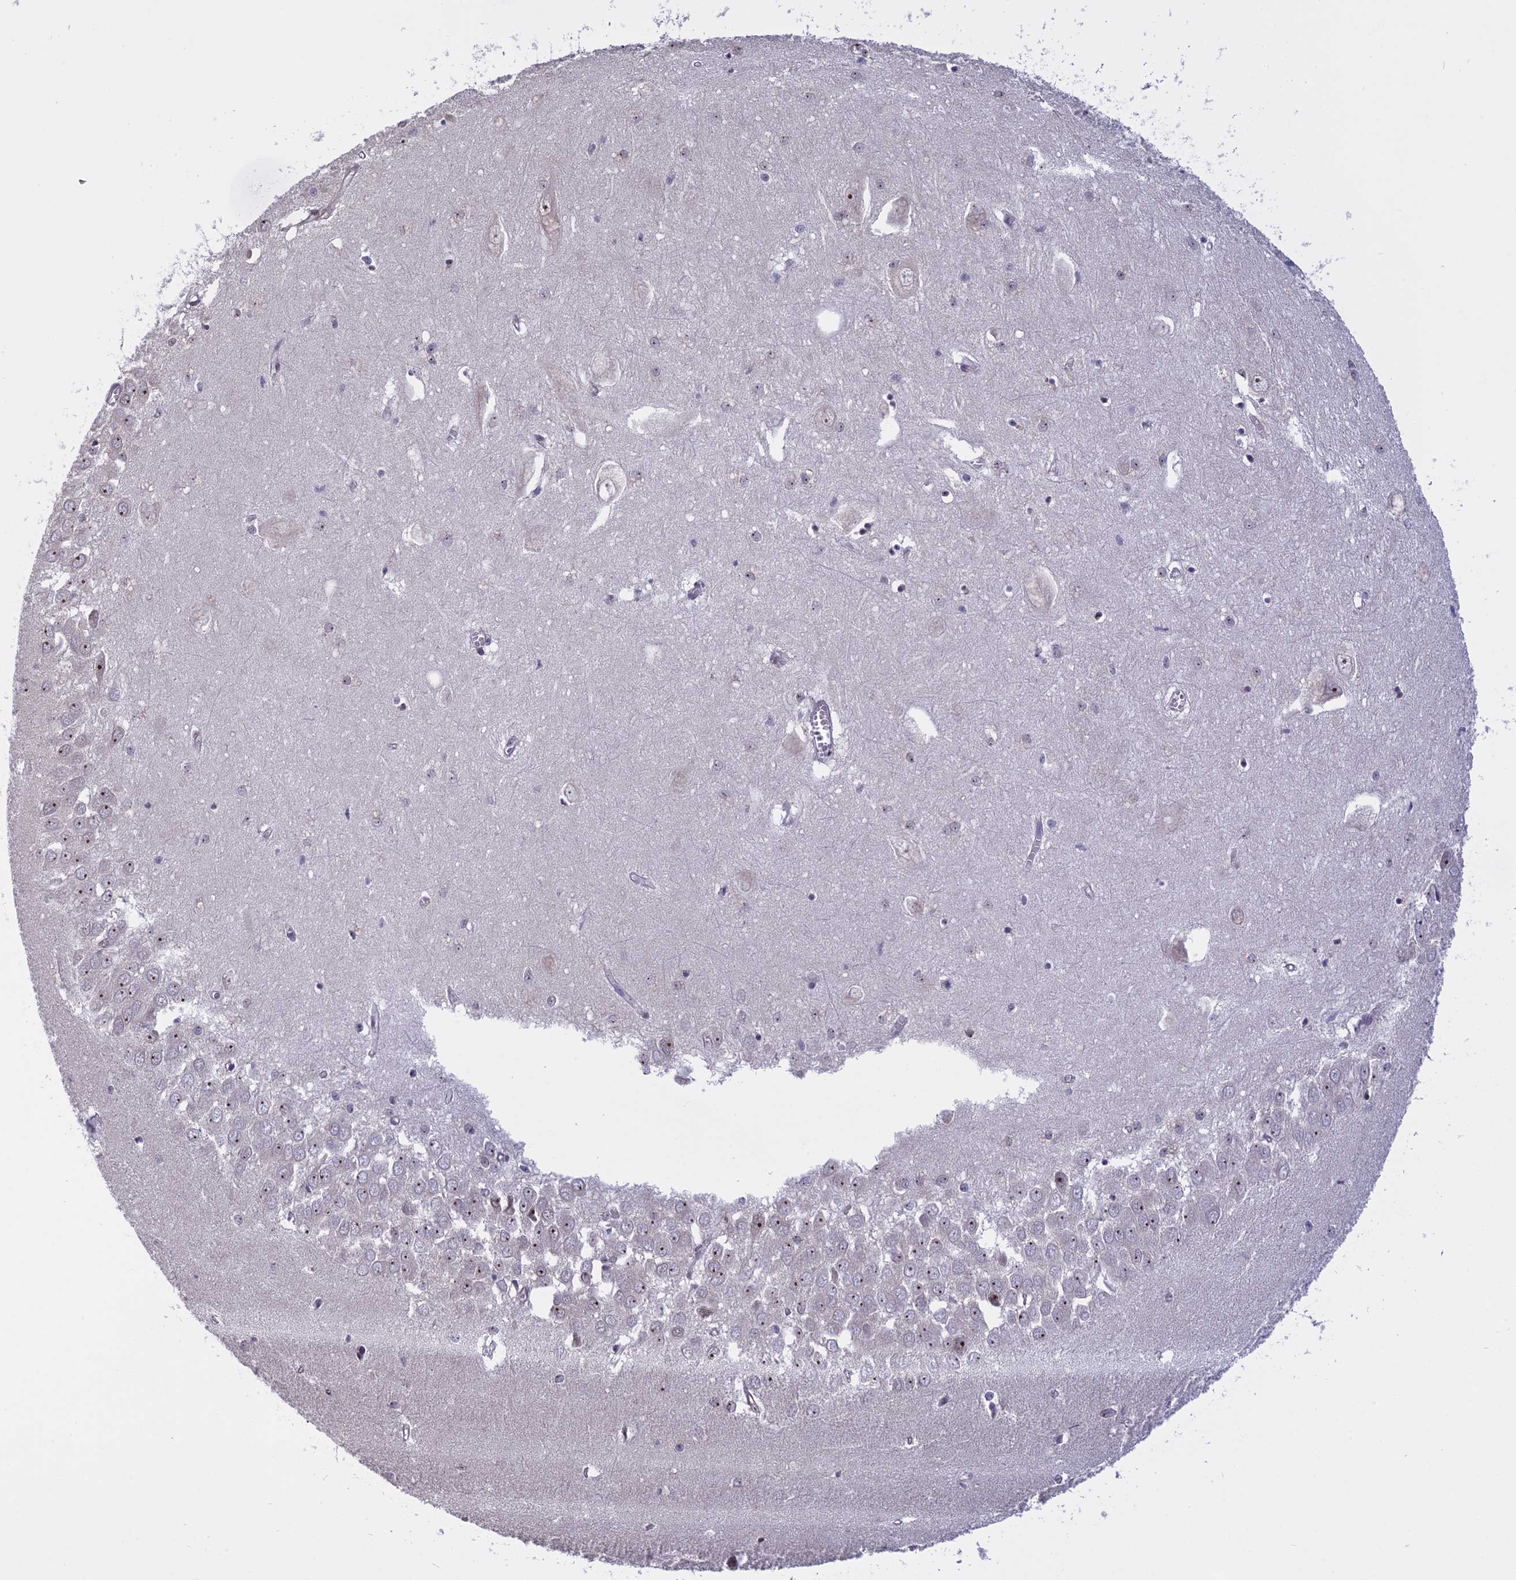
{"staining": {"intensity": "negative", "quantity": "none", "location": "none"}, "tissue": "hippocampus", "cell_type": "Glial cells", "image_type": "normal", "snomed": [{"axis": "morphology", "description": "Normal tissue, NOS"}, {"axis": "topography", "description": "Hippocampus"}], "caption": "An IHC image of unremarkable hippocampus is shown. There is no staining in glial cells of hippocampus. (DAB immunohistochemistry visualized using brightfield microscopy, high magnification).", "gene": "MGA", "patient": {"sex": "female", "age": 64}}